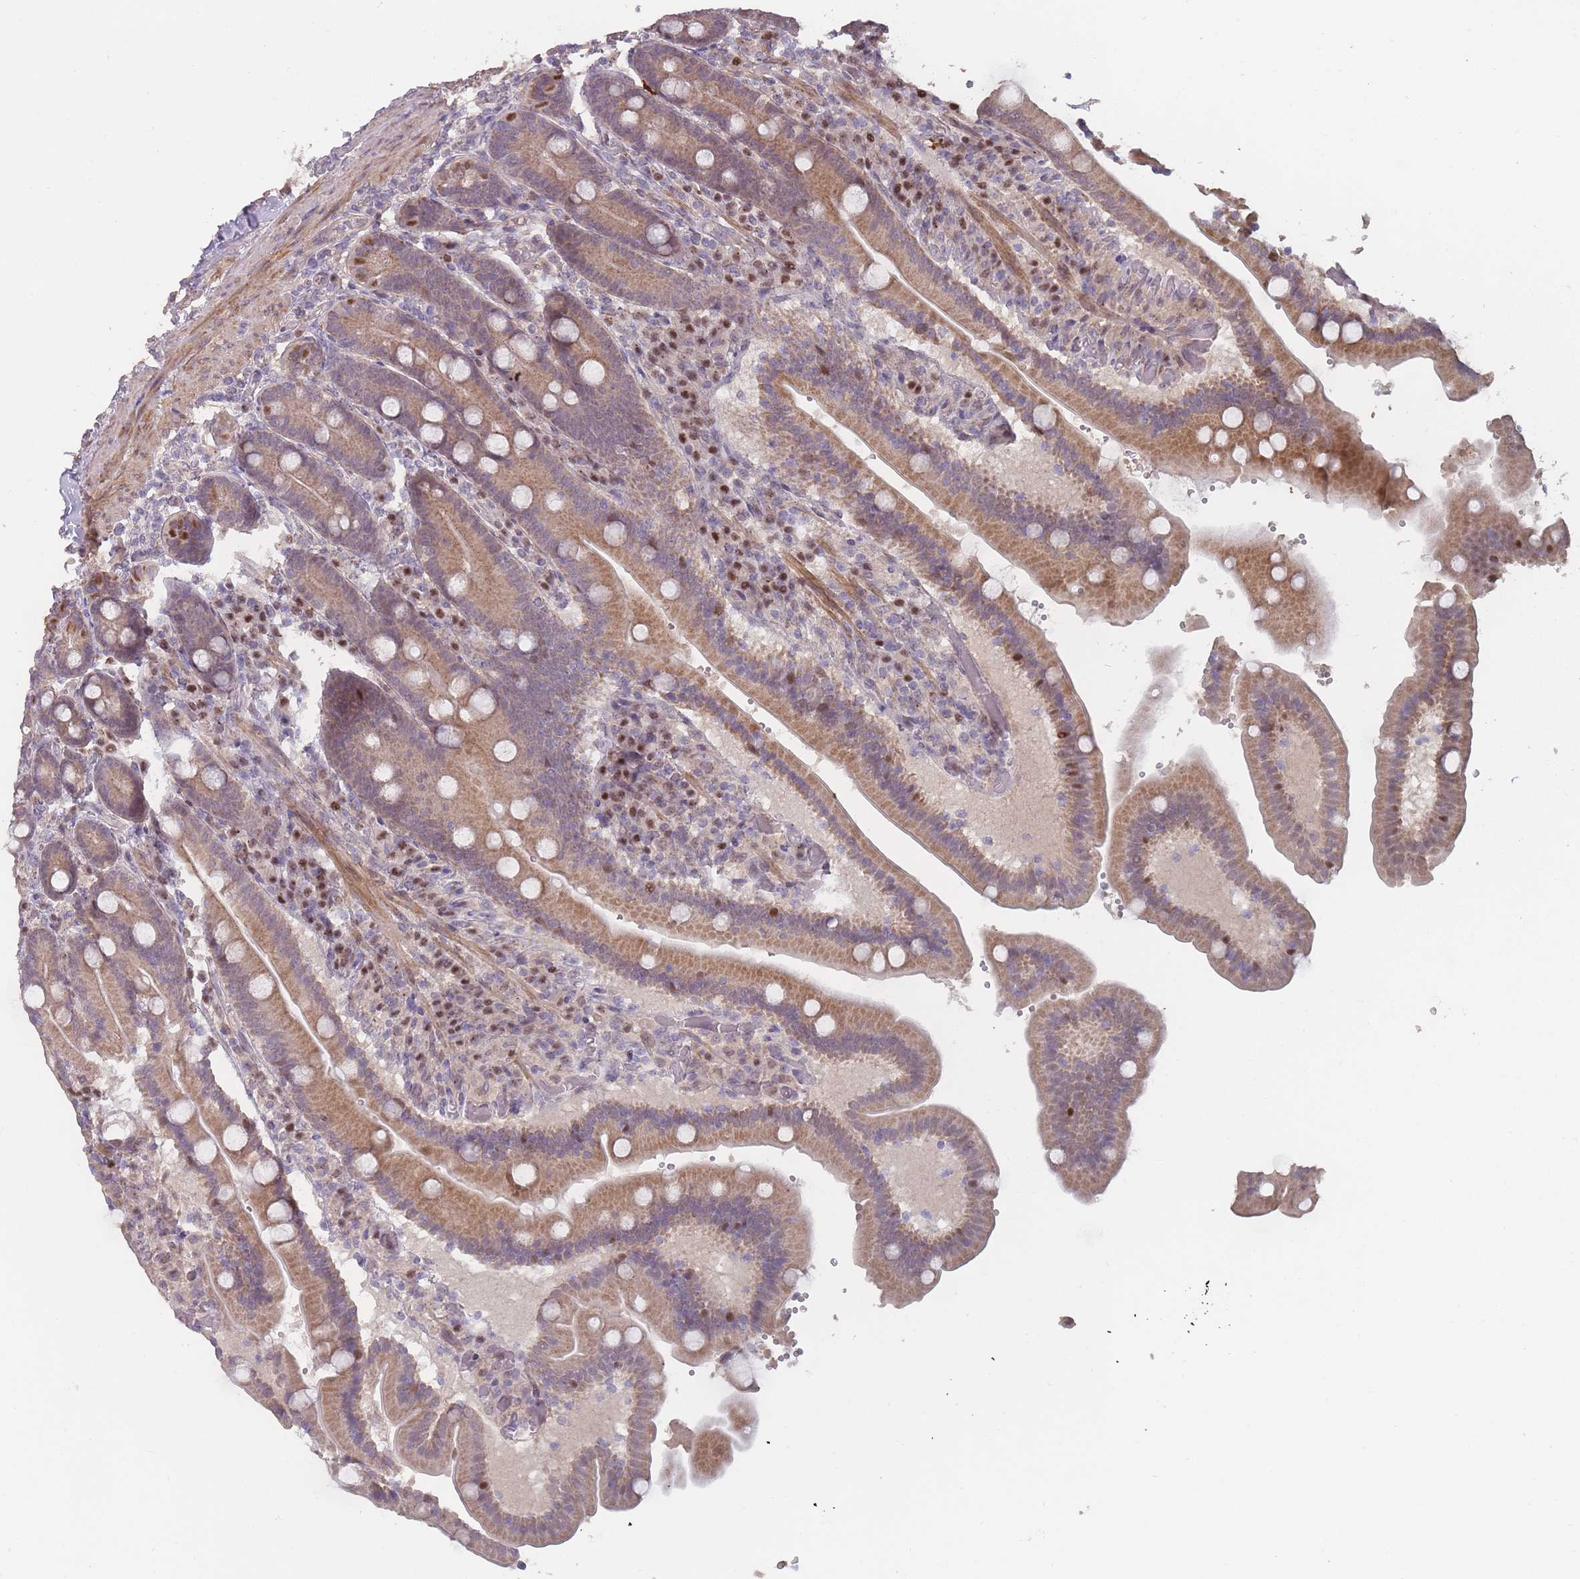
{"staining": {"intensity": "moderate", "quantity": ">75%", "location": "cytoplasmic/membranous,nuclear"}, "tissue": "duodenum", "cell_type": "Glandular cells", "image_type": "normal", "snomed": [{"axis": "morphology", "description": "Normal tissue, NOS"}, {"axis": "topography", "description": "Duodenum"}], "caption": "Immunohistochemical staining of benign duodenum reveals moderate cytoplasmic/membranous,nuclear protein staining in approximately >75% of glandular cells. Nuclei are stained in blue.", "gene": "ERCC6L", "patient": {"sex": "female", "age": 62}}